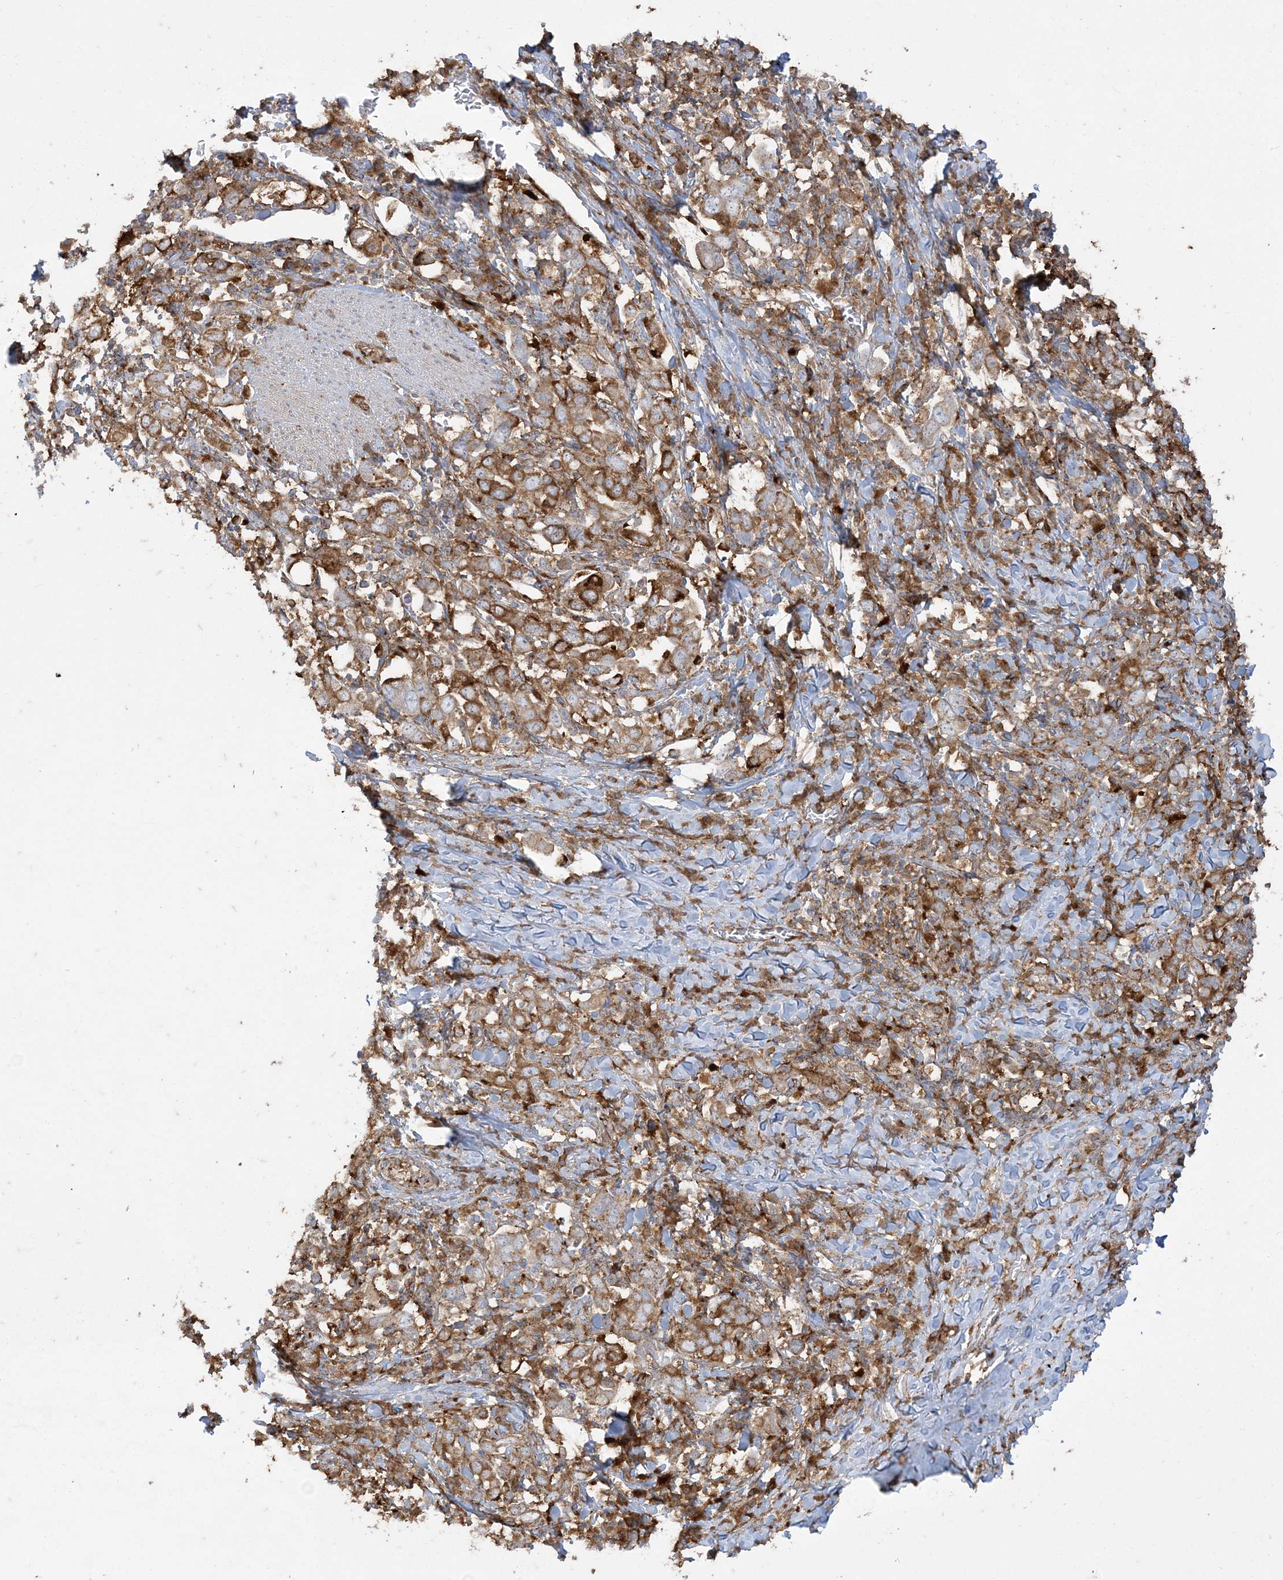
{"staining": {"intensity": "moderate", "quantity": ">75%", "location": "cytoplasmic/membranous"}, "tissue": "stomach cancer", "cell_type": "Tumor cells", "image_type": "cancer", "snomed": [{"axis": "morphology", "description": "Adenocarcinoma, NOS"}, {"axis": "topography", "description": "Stomach, upper"}], "caption": "Immunohistochemistry (IHC) (DAB) staining of human stomach cancer reveals moderate cytoplasmic/membranous protein expression in about >75% of tumor cells.", "gene": "DERL3", "patient": {"sex": "male", "age": 62}}